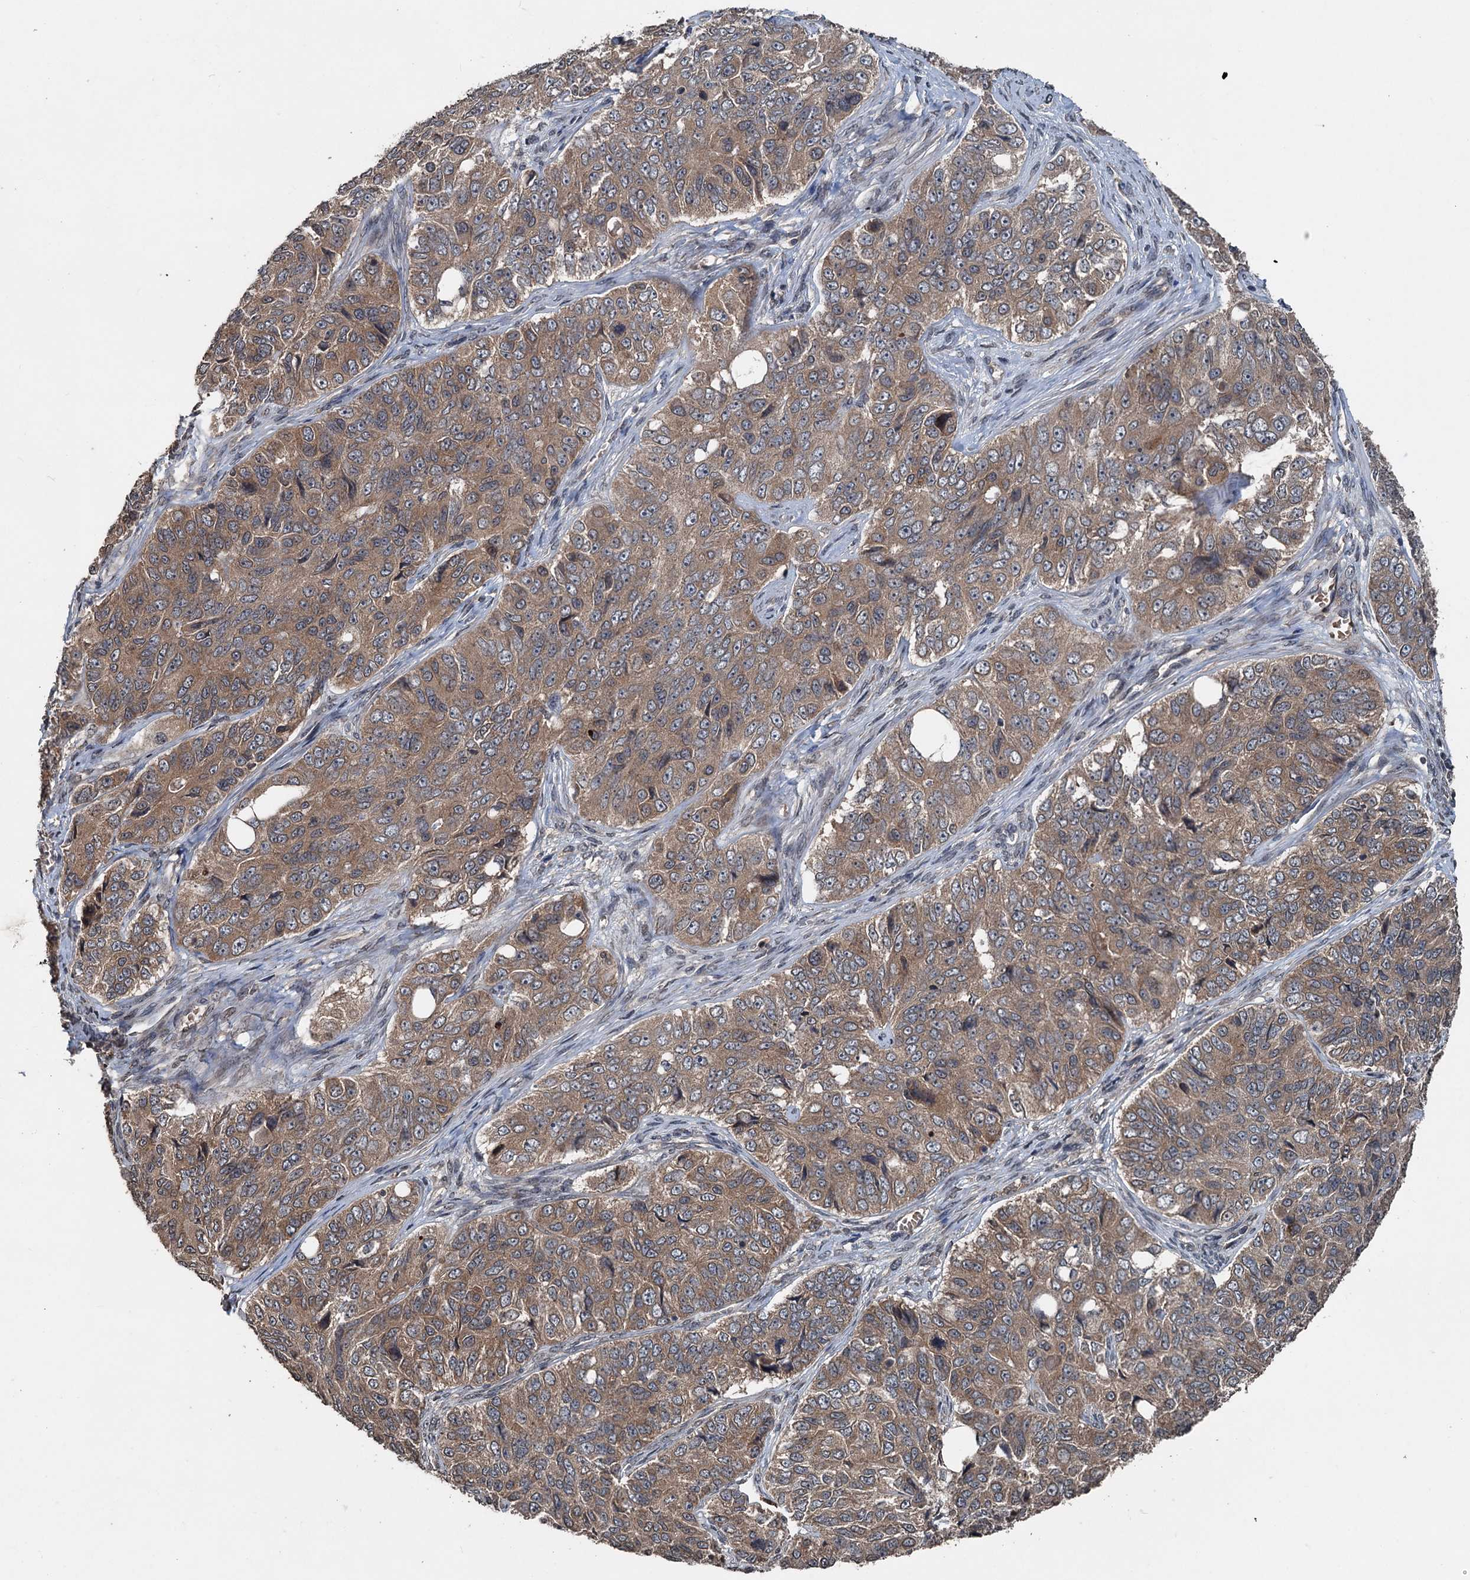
{"staining": {"intensity": "moderate", "quantity": ">75%", "location": "cytoplasmic/membranous"}, "tissue": "ovarian cancer", "cell_type": "Tumor cells", "image_type": "cancer", "snomed": [{"axis": "morphology", "description": "Carcinoma, endometroid"}, {"axis": "topography", "description": "Ovary"}], "caption": "About >75% of tumor cells in human endometroid carcinoma (ovarian) exhibit moderate cytoplasmic/membranous protein staining as visualized by brown immunohistochemical staining.", "gene": "N4BP2L2", "patient": {"sex": "female", "age": 51}}